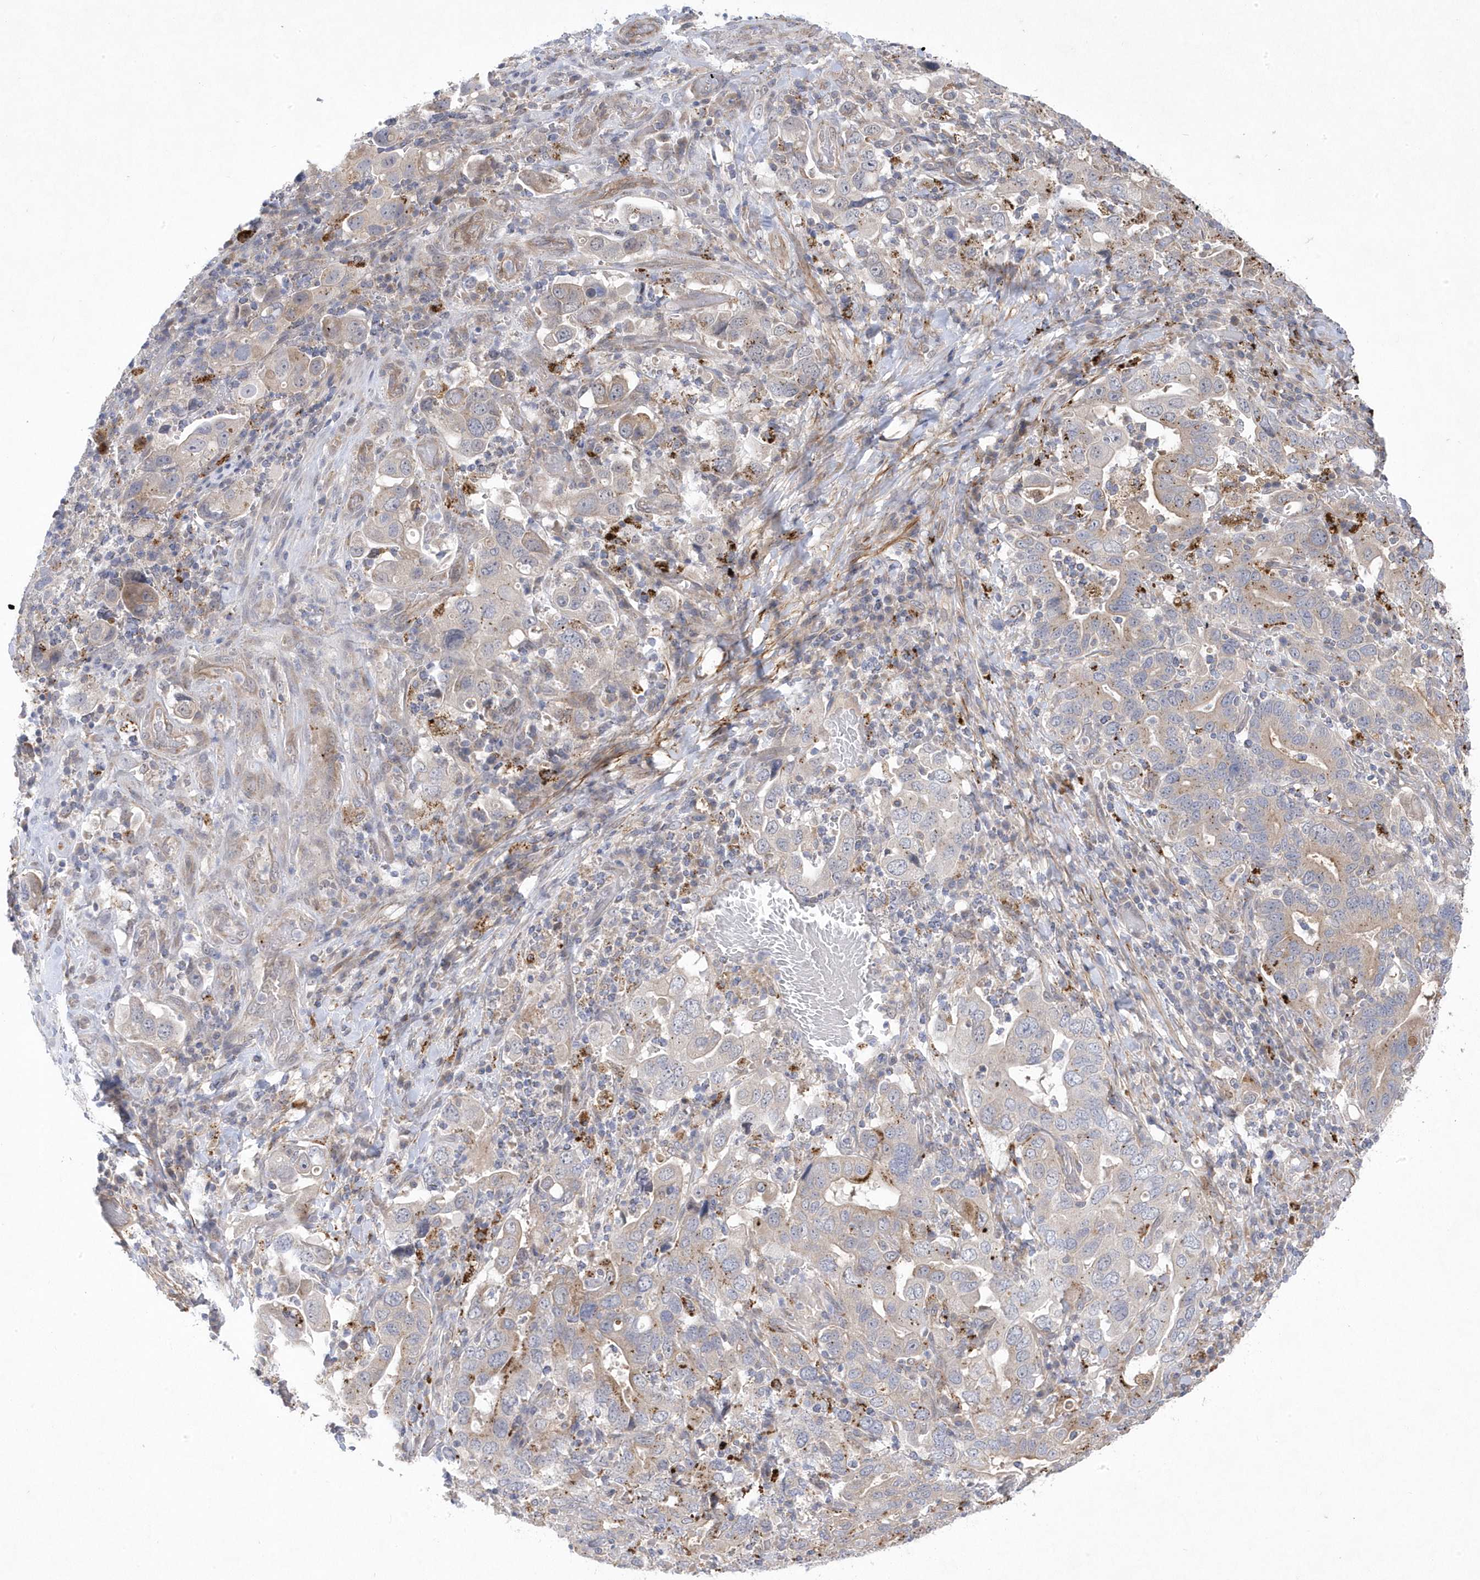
{"staining": {"intensity": "weak", "quantity": "<25%", "location": "cytoplasmic/membranous"}, "tissue": "stomach cancer", "cell_type": "Tumor cells", "image_type": "cancer", "snomed": [{"axis": "morphology", "description": "Adenocarcinoma, NOS"}, {"axis": "topography", "description": "Stomach, upper"}], "caption": "The micrograph demonstrates no staining of tumor cells in stomach cancer. Nuclei are stained in blue.", "gene": "ANAPC1", "patient": {"sex": "male", "age": 62}}